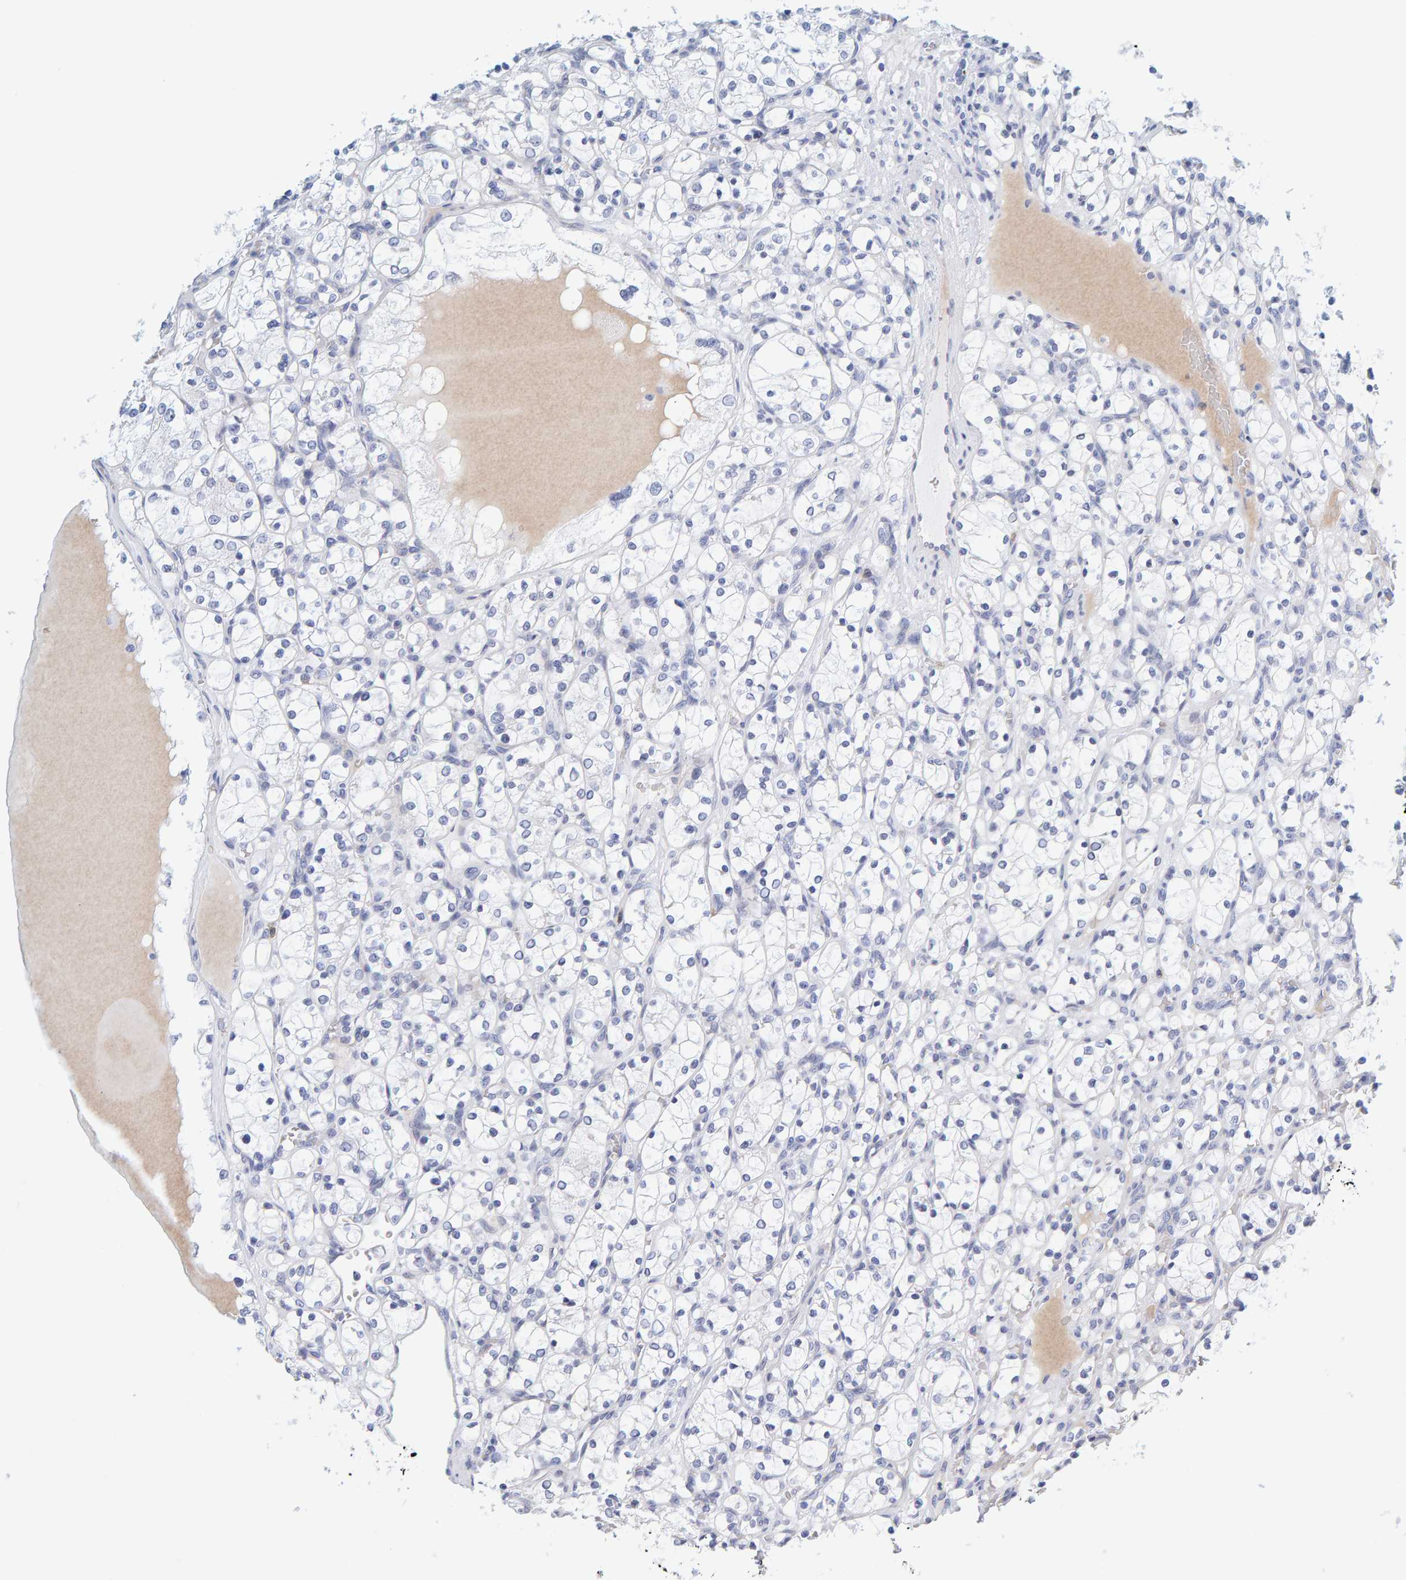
{"staining": {"intensity": "negative", "quantity": "none", "location": "none"}, "tissue": "renal cancer", "cell_type": "Tumor cells", "image_type": "cancer", "snomed": [{"axis": "morphology", "description": "Adenocarcinoma, NOS"}, {"axis": "topography", "description": "Kidney"}], "caption": "Immunohistochemical staining of renal adenocarcinoma displays no significant positivity in tumor cells.", "gene": "MOG", "patient": {"sex": "female", "age": 69}}